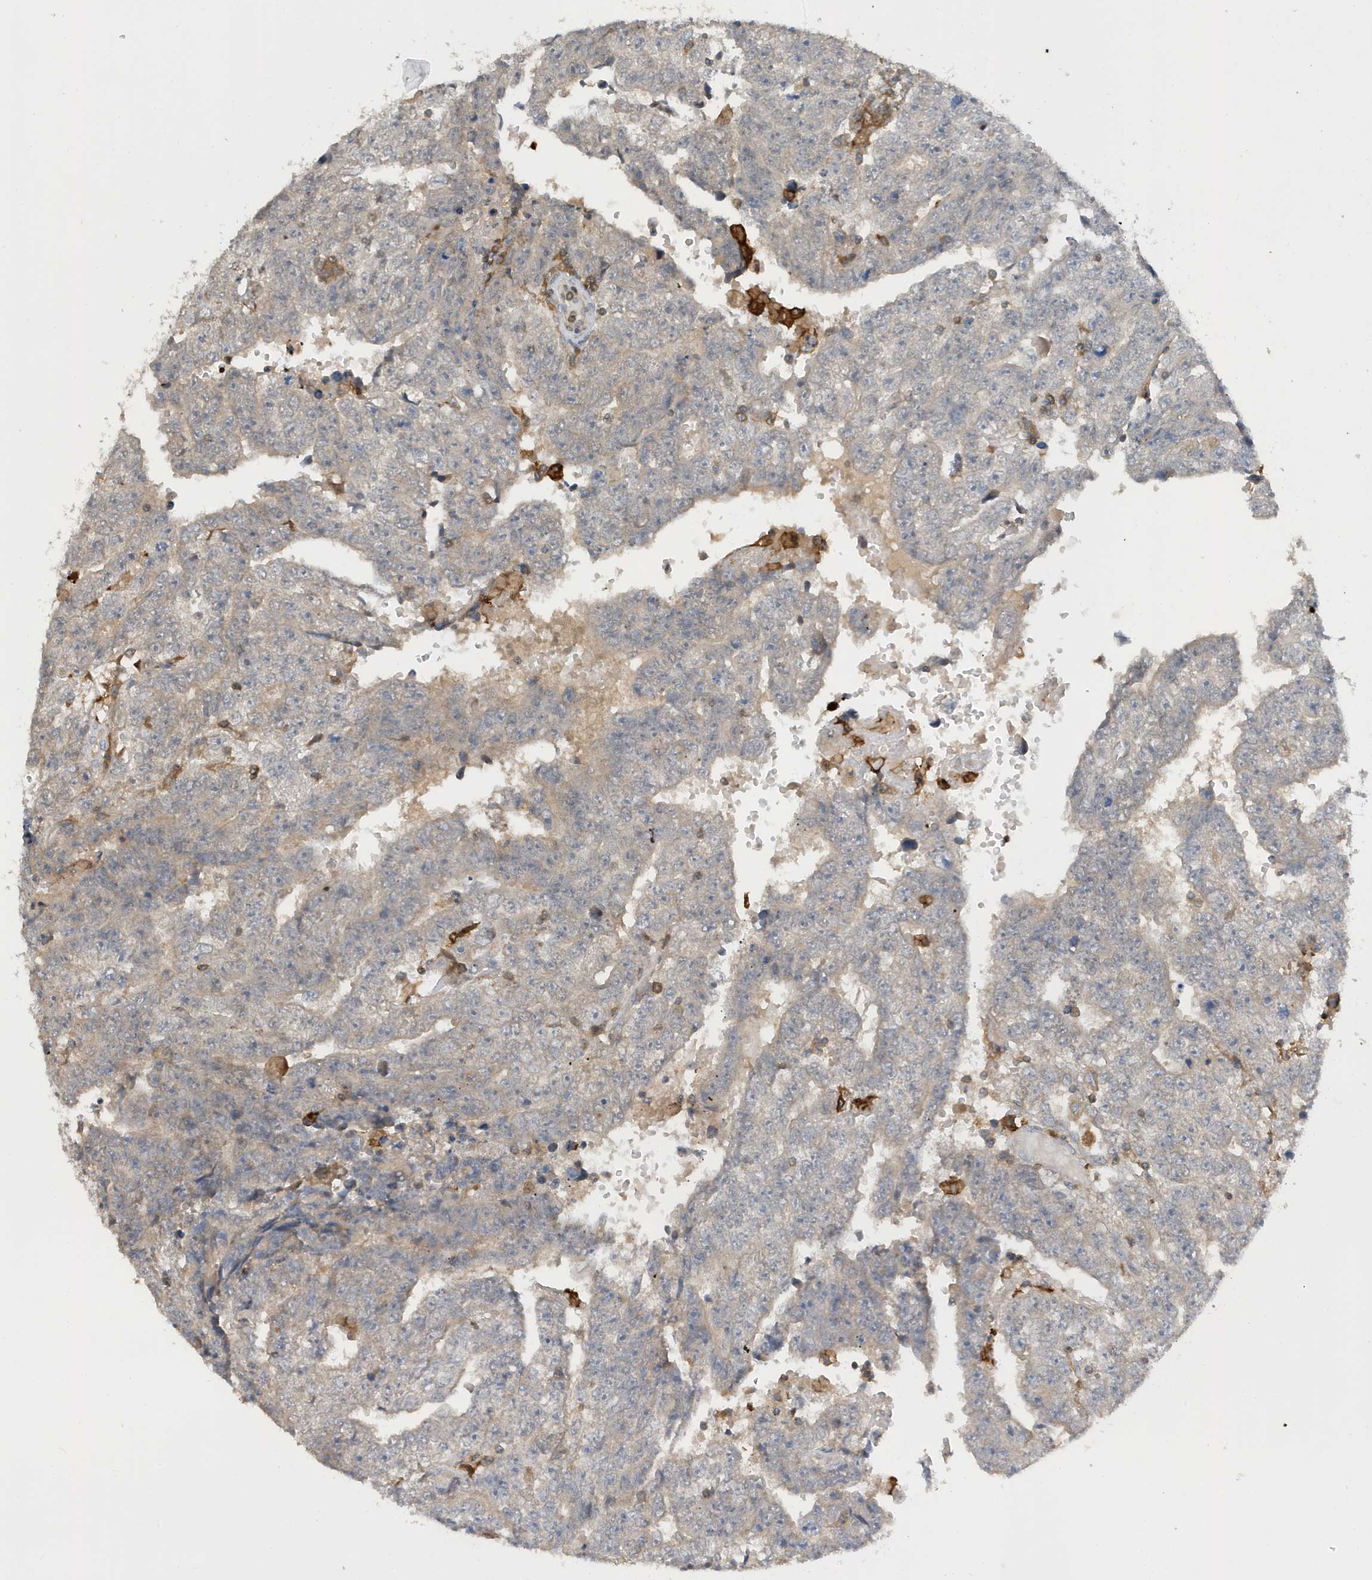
{"staining": {"intensity": "negative", "quantity": "none", "location": "none"}, "tissue": "testis cancer", "cell_type": "Tumor cells", "image_type": "cancer", "snomed": [{"axis": "morphology", "description": "Carcinoma, Embryonal, NOS"}, {"axis": "topography", "description": "Testis"}], "caption": "DAB immunohistochemical staining of embryonal carcinoma (testis) demonstrates no significant expression in tumor cells.", "gene": "NSUN3", "patient": {"sex": "male", "age": 25}}